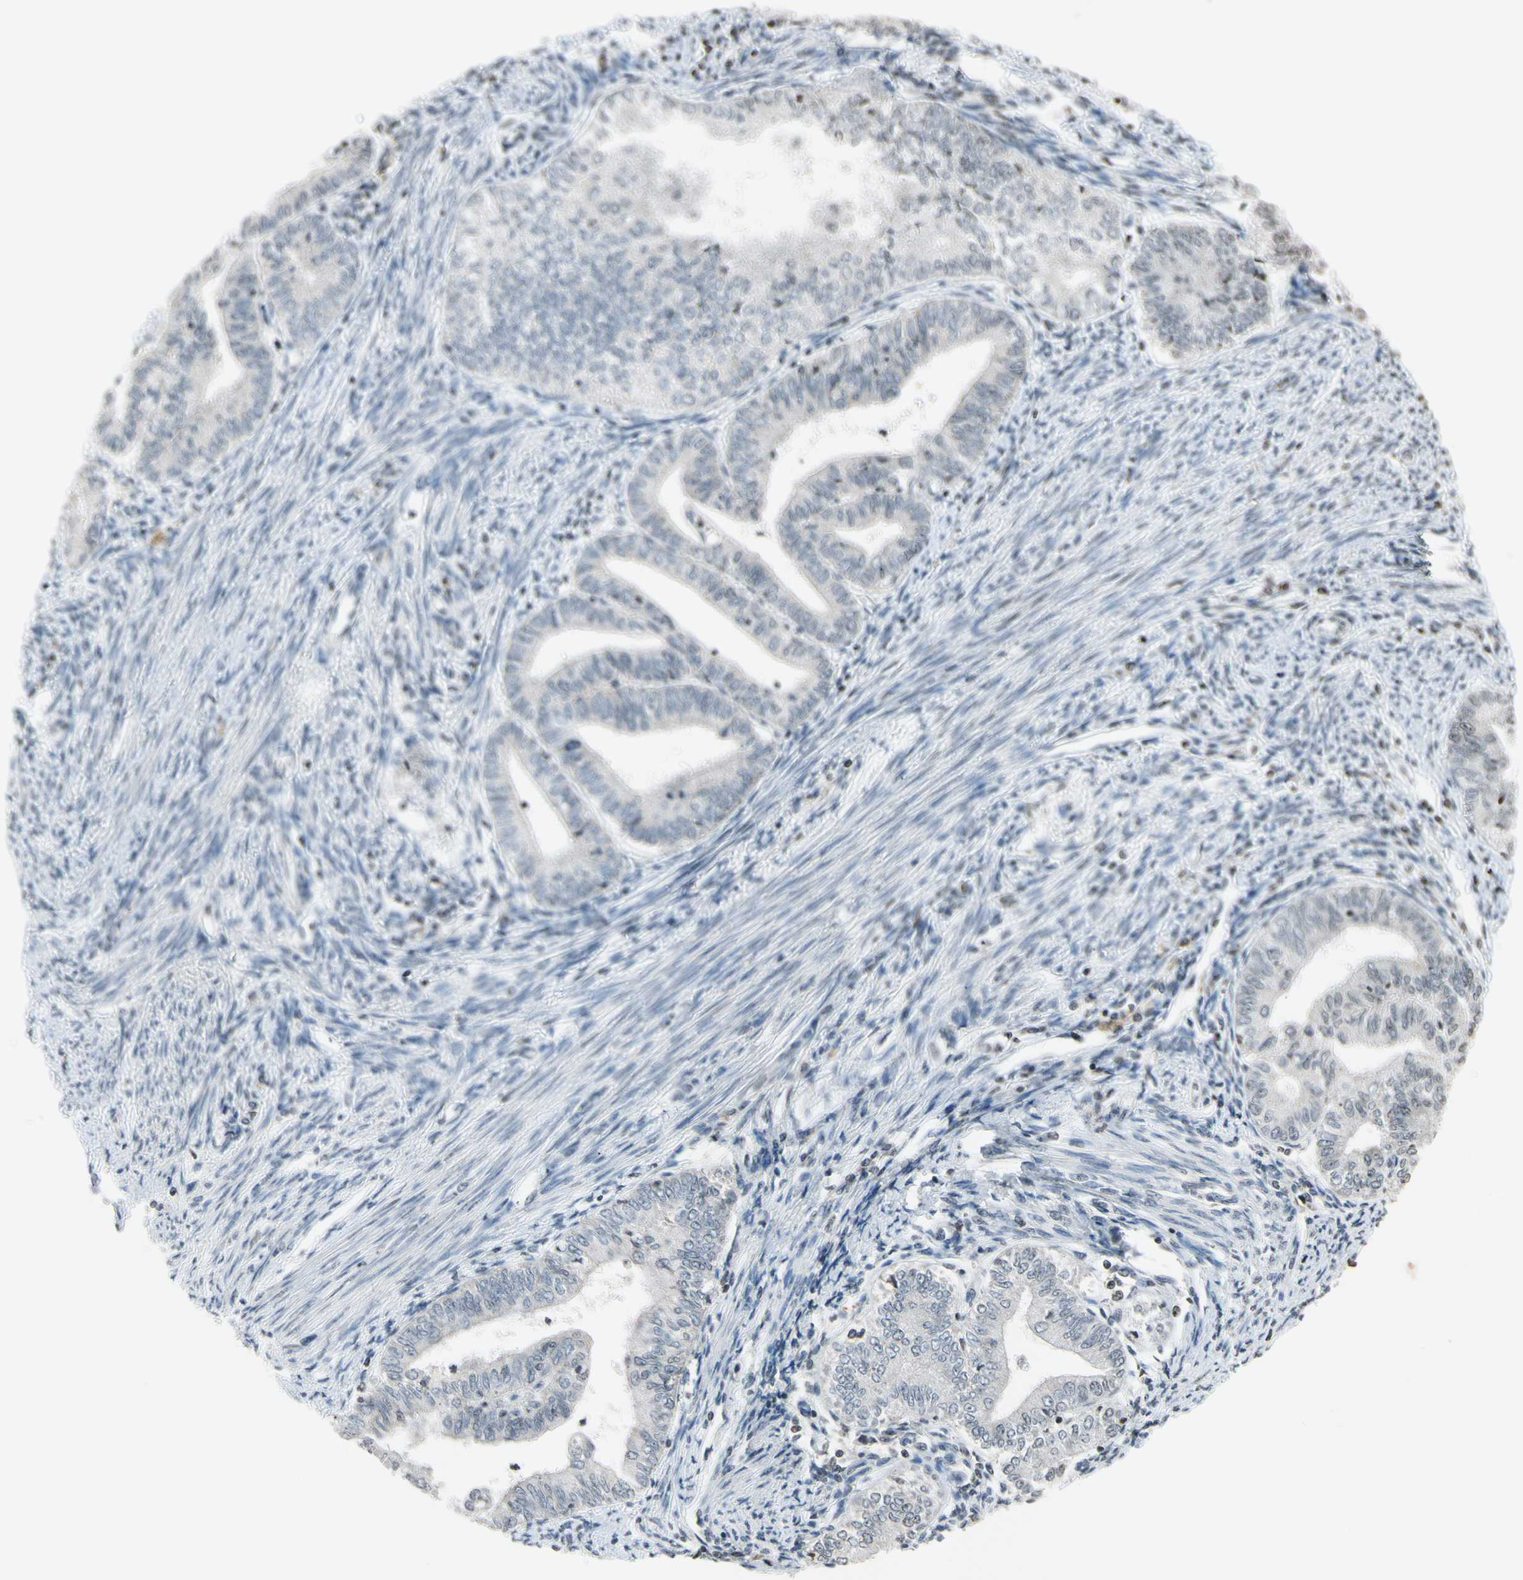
{"staining": {"intensity": "weak", "quantity": ">75%", "location": "cytoplasmic/membranous"}, "tissue": "endometrial cancer", "cell_type": "Tumor cells", "image_type": "cancer", "snomed": [{"axis": "morphology", "description": "Adenocarcinoma, NOS"}, {"axis": "topography", "description": "Endometrium"}], "caption": "Approximately >75% of tumor cells in human adenocarcinoma (endometrial) reveal weak cytoplasmic/membranous protein expression as visualized by brown immunohistochemical staining.", "gene": "CLDN11", "patient": {"sex": "female", "age": 66}}